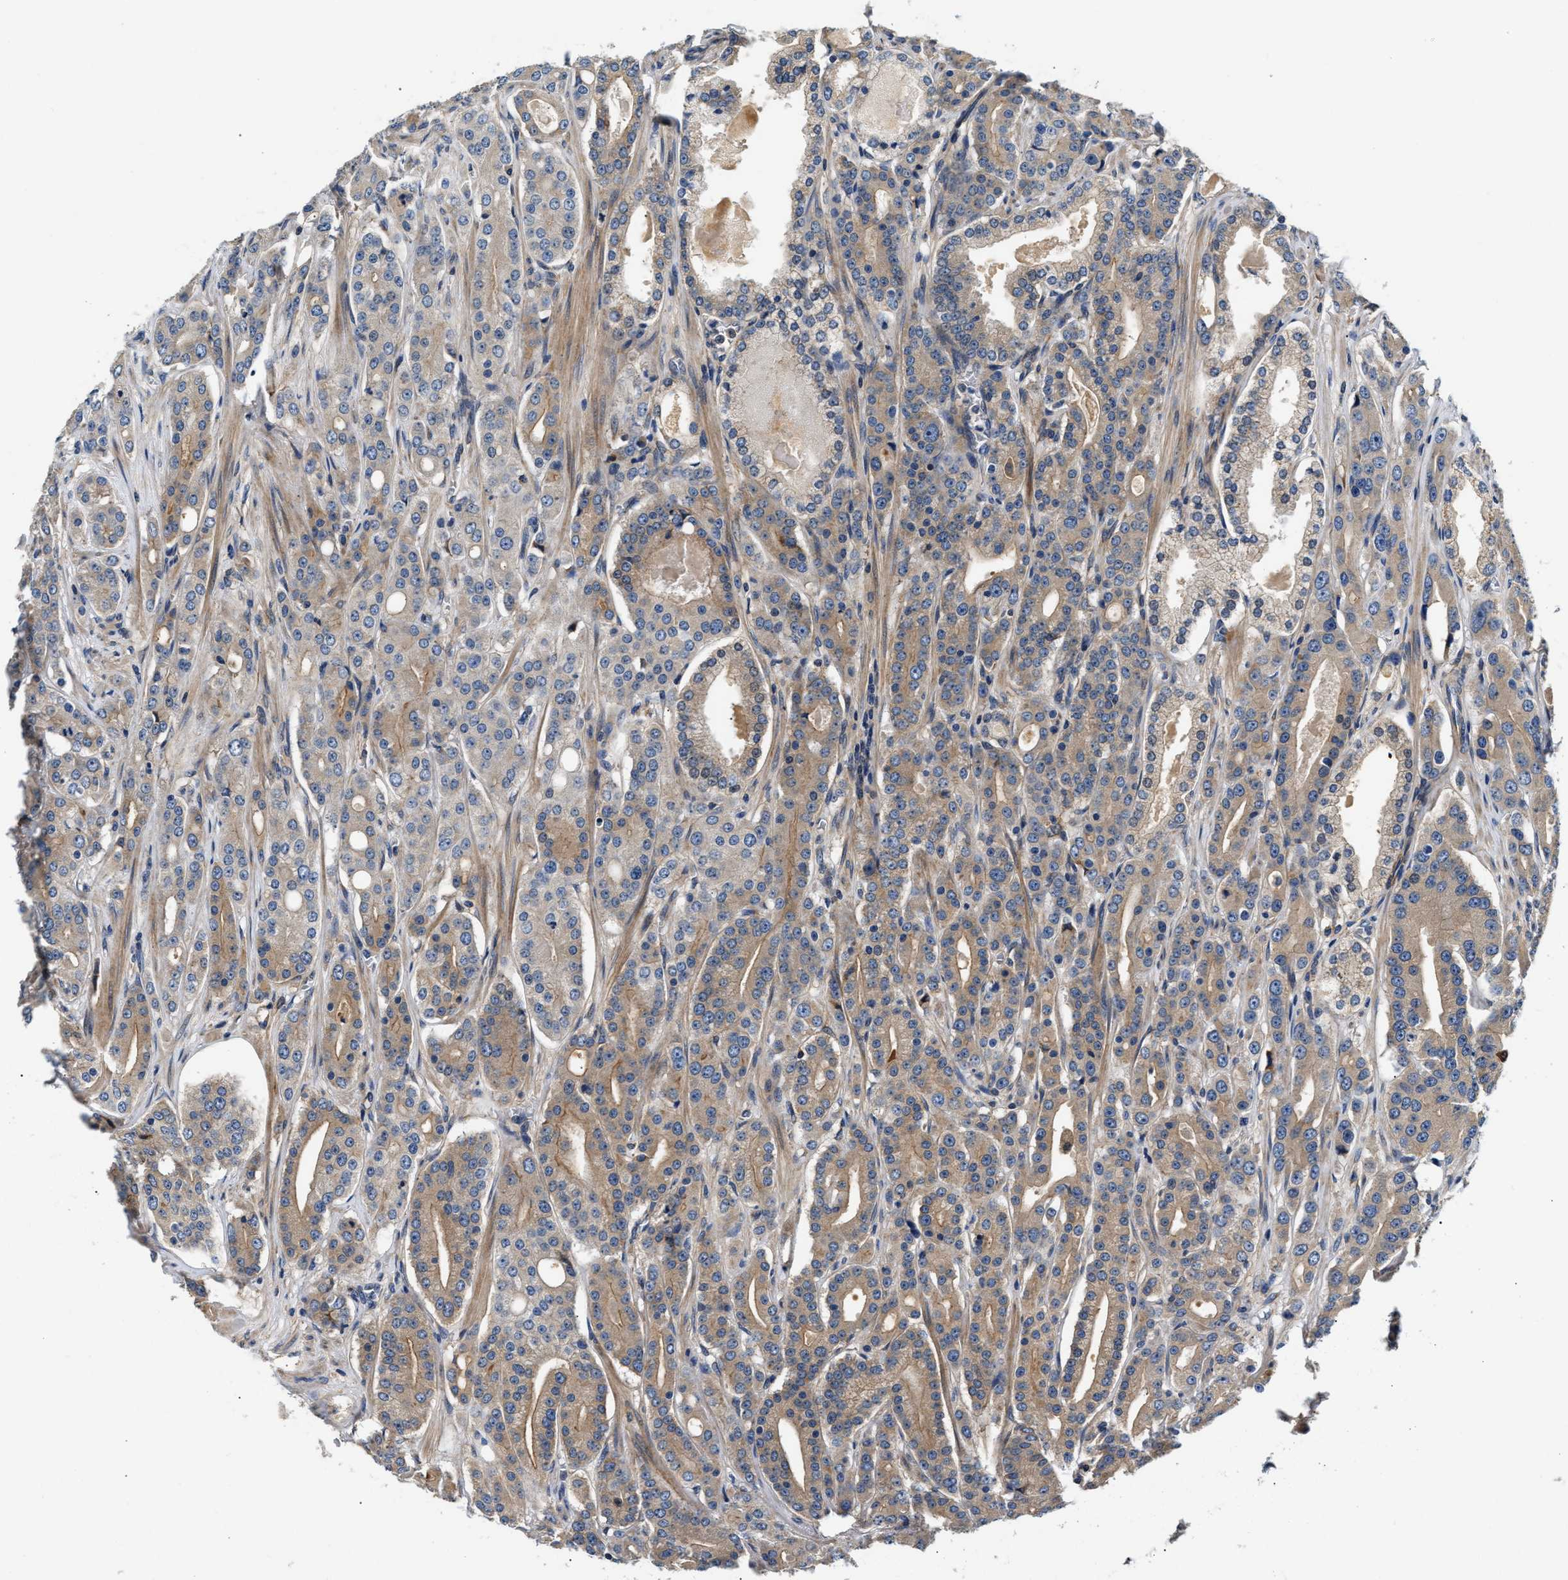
{"staining": {"intensity": "moderate", "quantity": "<25%", "location": "cytoplasmic/membranous"}, "tissue": "prostate cancer", "cell_type": "Tumor cells", "image_type": "cancer", "snomed": [{"axis": "morphology", "description": "Adenocarcinoma, High grade"}, {"axis": "topography", "description": "Prostate"}], "caption": "Protein analysis of prostate high-grade adenocarcinoma tissue displays moderate cytoplasmic/membranous positivity in about <25% of tumor cells. (DAB IHC, brown staining for protein, blue staining for nuclei).", "gene": "TEX2", "patient": {"sex": "male", "age": 71}}